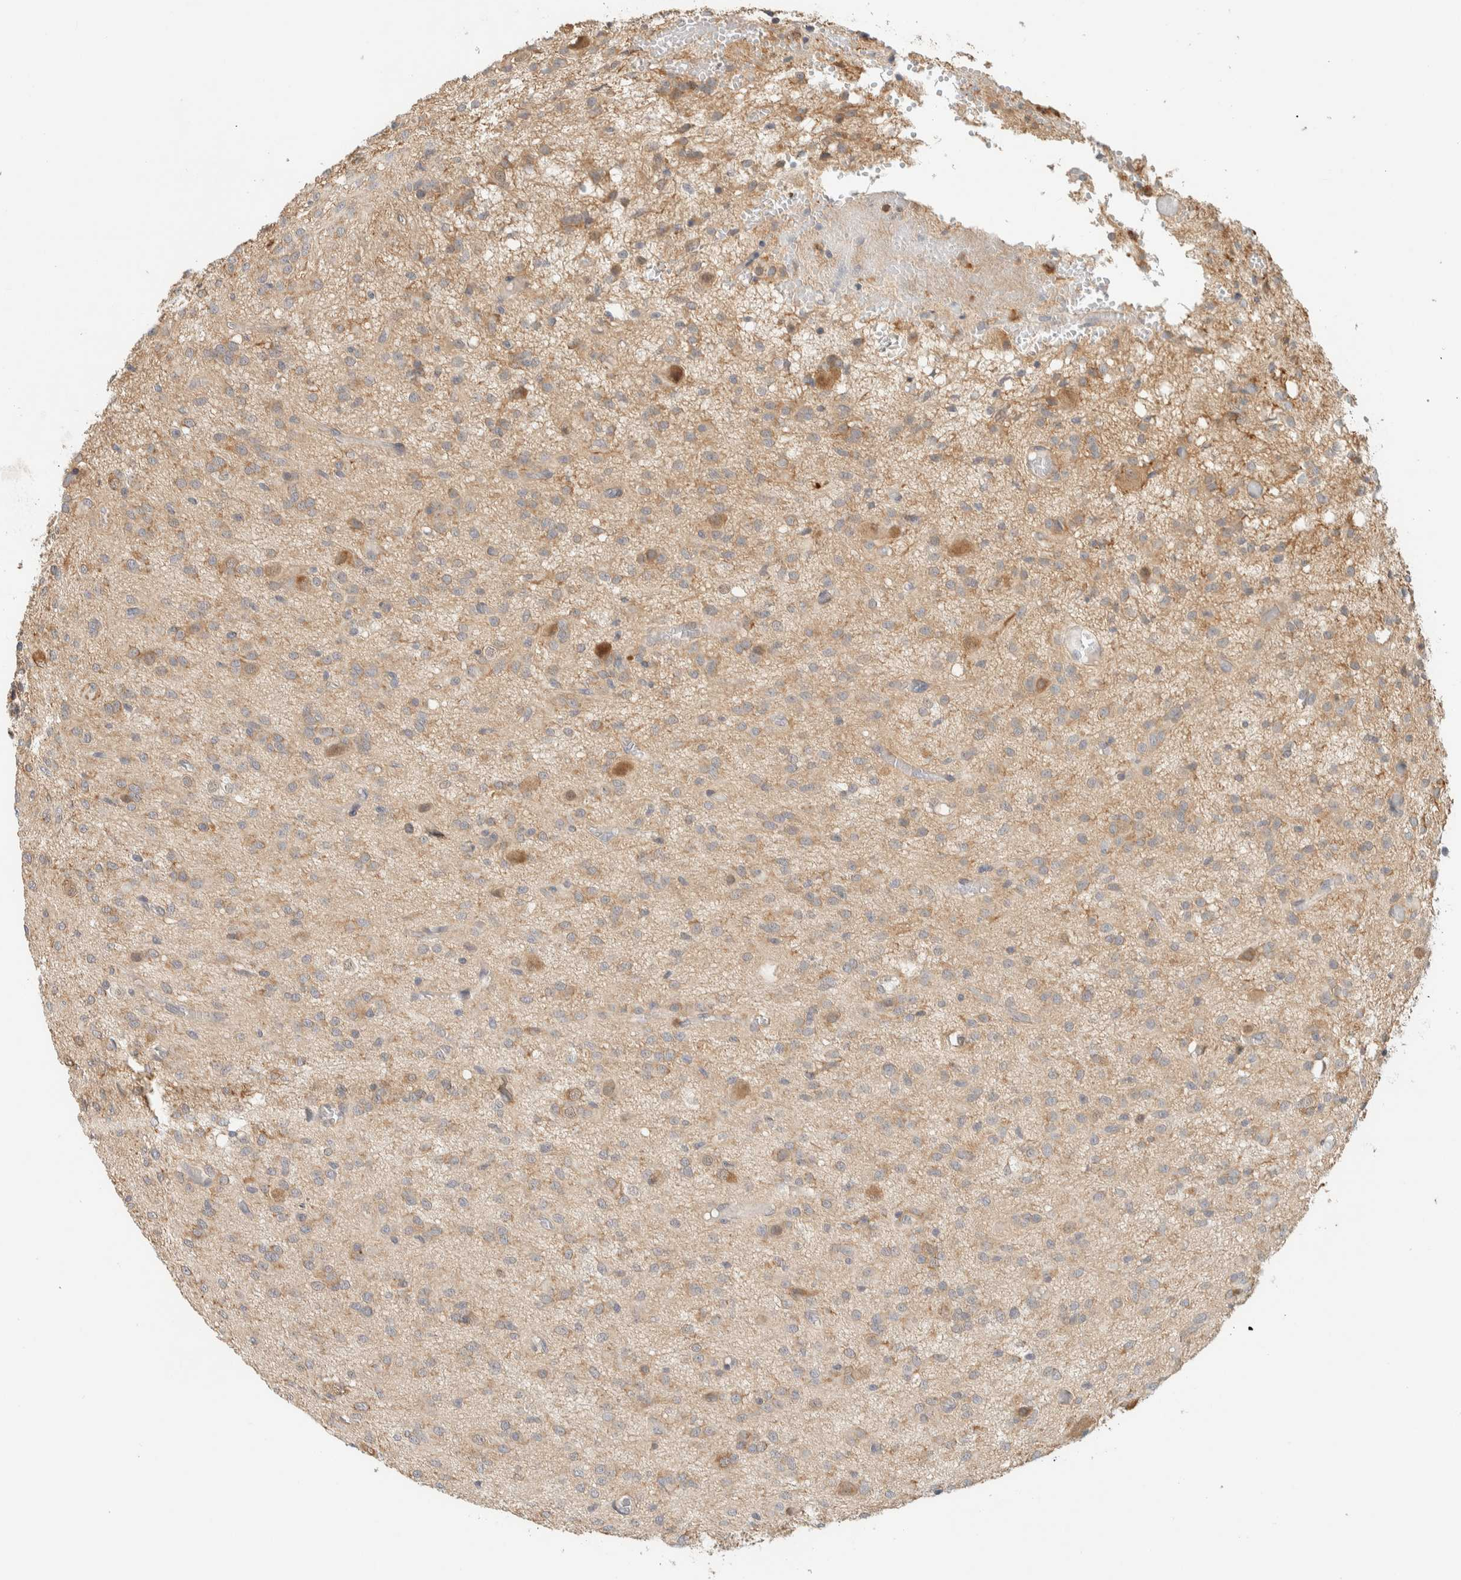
{"staining": {"intensity": "weak", "quantity": "25%-75%", "location": "cytoplasmic/membranous"}, "tissue": "glioma", "cell_type": "Tumor cells", "image_type": "cancer", "snomed": [{"axis": "morphology", "description": "Glioma, malignant, High grade"}, {"axis": "topography", "description": "Brain"}], "caption": "DAB (3,3'-diaminobenzidine) immunohistochemical staining of high-grade glioma (malignant) reveals weak cytoplasmic/membranous protein expression in approximately 25%-75% of tumor cells.", "gene": "RAB11FIP1", "patient": {"sex": "female", "age": 59}}